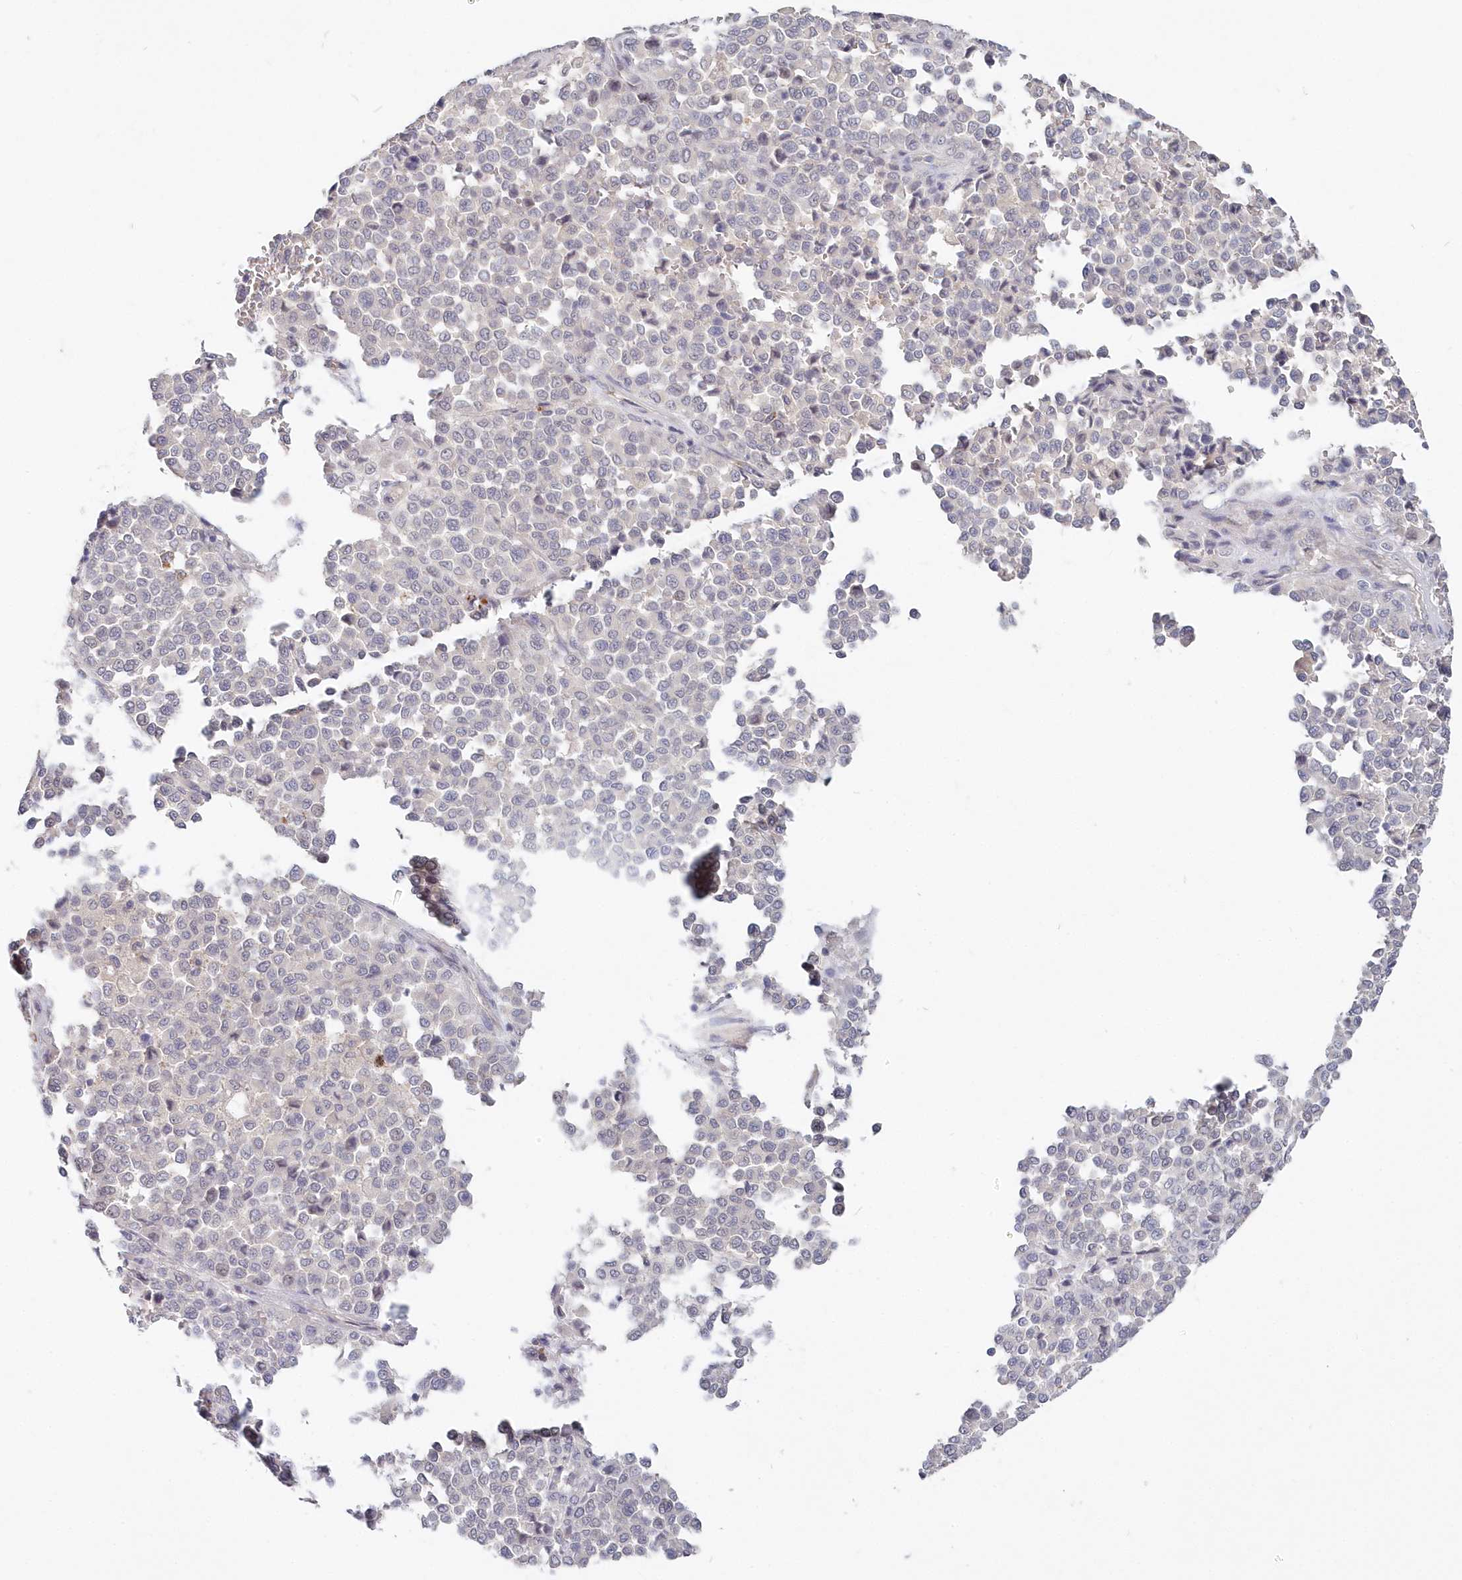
{"staining": {"intensity": "negative", "quantity": "none", "location": "none"}, "tissue": "melanoma", "cell_type": "Tumor cells", "image_type": "cancer", "snomed": [{"axis": "morphology", "description": "Malignant melanoma, Metastatic site"}, {"axis": "topography", "description": "Pancreas"}], "caption": "This is a micrograph of IHC staining of malignant melanoma (metastatic site), which shows no staining in tumor cells.", "gene": "KATNA1", "patient": {"sex": "female", "age": 30}}